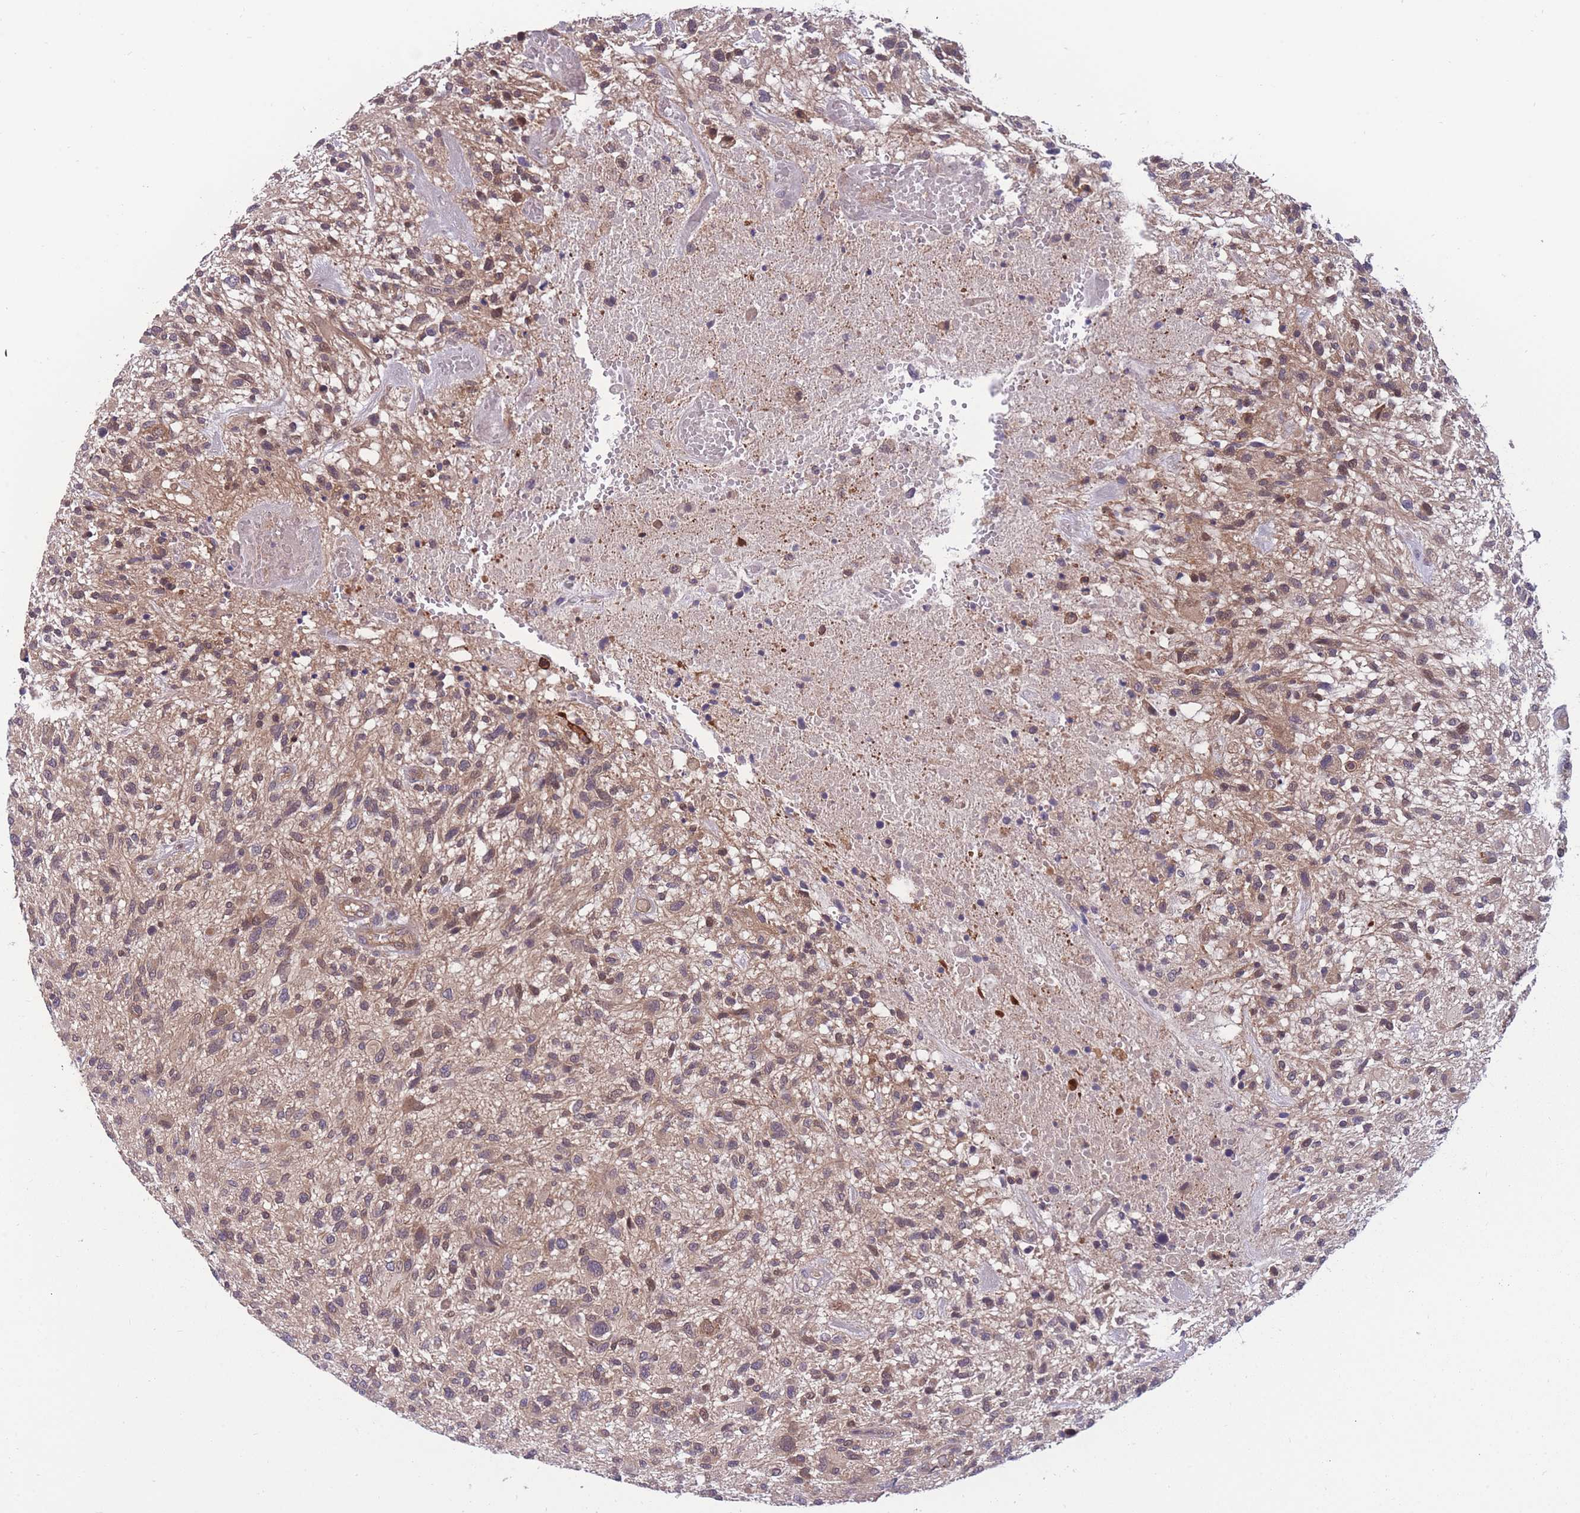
{"staining": {"intensity": "weak", "quantity": ">75%", "location": "cytoplasmic/membranous"}, "tissue": "glioma", "cell_type": "Tumor cells", "image_type": "cancer", "snomed": [{"axis": "morphology", "description": "Glioma, malignant, High grade"}, {"axis": "topography", "description": "Brain"}], "caption": "High-power microscopy captured an immunohistochemistry (IHC) micrograph of high-grade glioma (malignant), revealing weak cytoplasmic/membranous positivity in about >75% of tumor cells. The protein of interest is shown in brown color, while the nuclei are stained blue.", "gene": "UBE2N", "patient": {"sex": "male", "age": 47}}